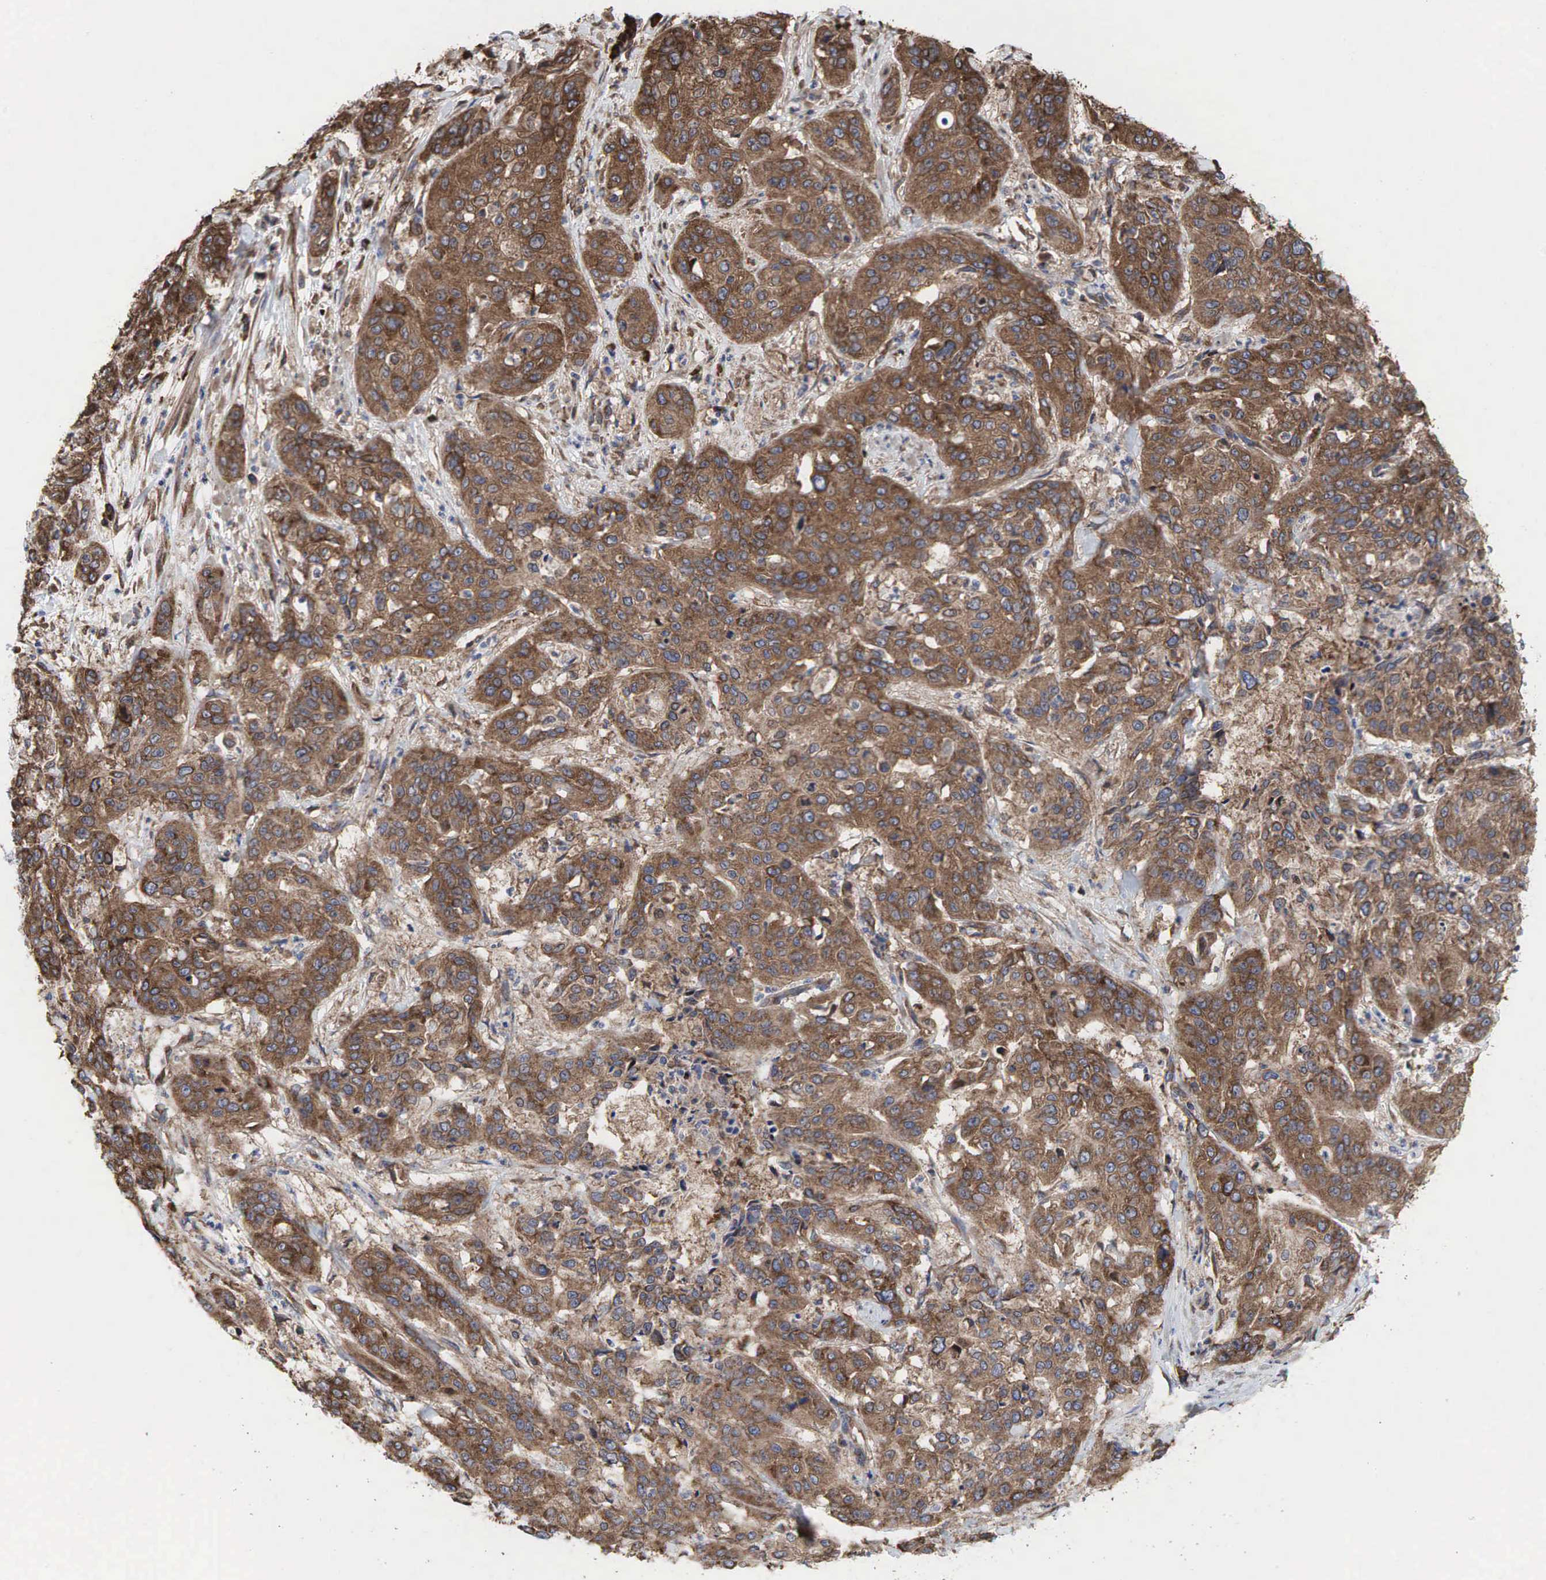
{"staining": {"intensity": "moderate", "quantity": ">75%", "location": "cytoplasmic/membranous"}, "tissue": "cervical cancer", "cell_type": "Tumor cells", "image_type": "cancer", "snomed": [{"axis": "morphology", "description": "Squamous cell carcinoma, NOS"}, {"axis": "topography", "description": "Cervix"}], "caption": "This image reveals immunohistochemistry (IHC) staining of human cervical cancer (squamous cell carcinoma), with medium moderate cytoplasmic/membranous staining in approximately >75% of tumor cells.", "gene": "PABPC5", "patient": {"sex": "female", "age": 41}}